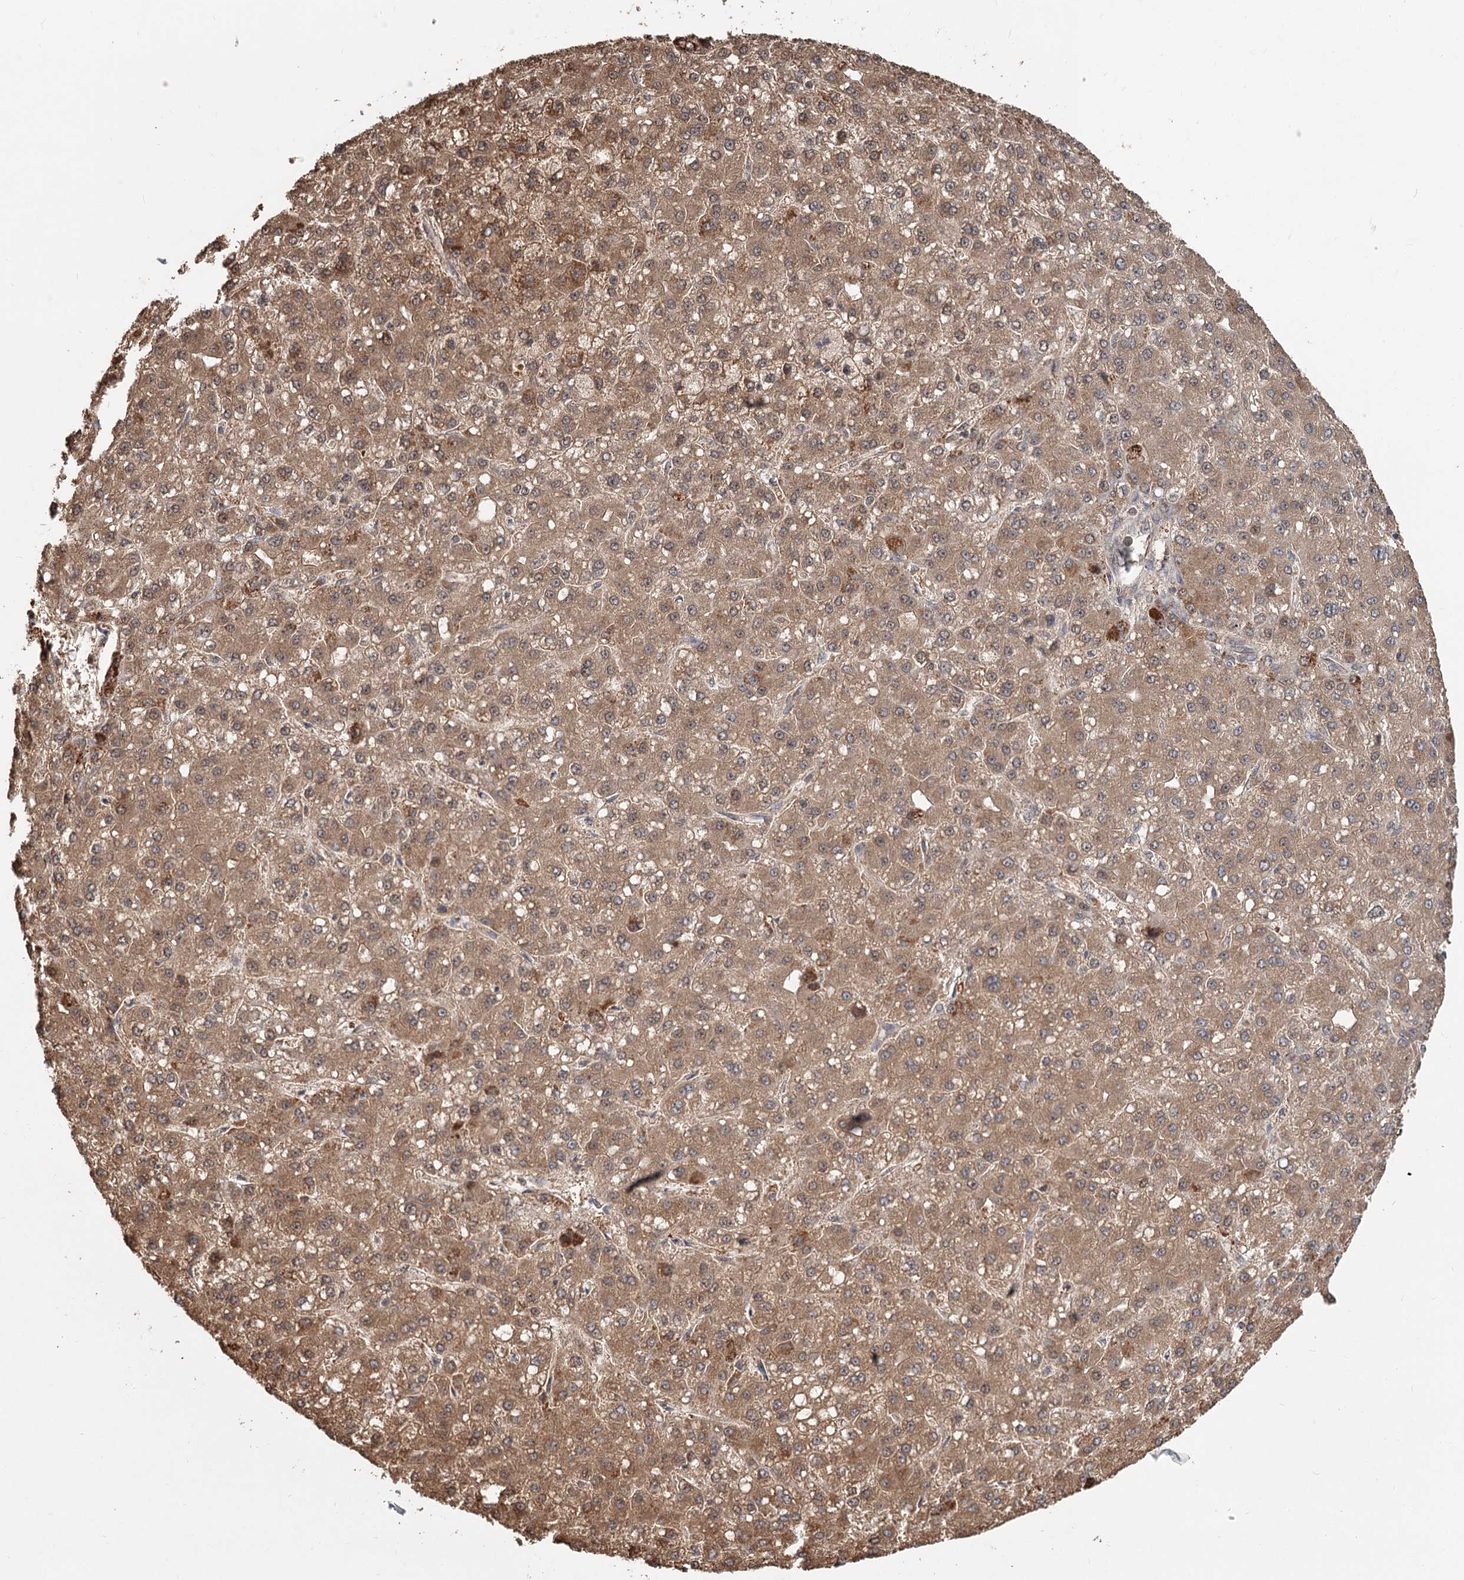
{"staining": {"intensity": "moderate", "quantity": ">75%", "location": "cytoplasmic/membranous"}, "tissue": "liver cancer", "cell_type": "Tumor cells", "image_type": "cancer", "snomed": [{"axis": "morphology", "description": "Carcinoma, Hepatocellular, NOS"}, {"axis": "topography", "description": "Liver"}], "caption": "This micrograph reveals liver cancer stained with immunohistochemistry (IHC) to label a protein in brown. The cytoplasmic/membranous of tumor cells show moderate positivity for the protein. Nuclei are counter-stained blue.", "gene": "CDC123", "patient": {"sex": "male", "age": 67}}